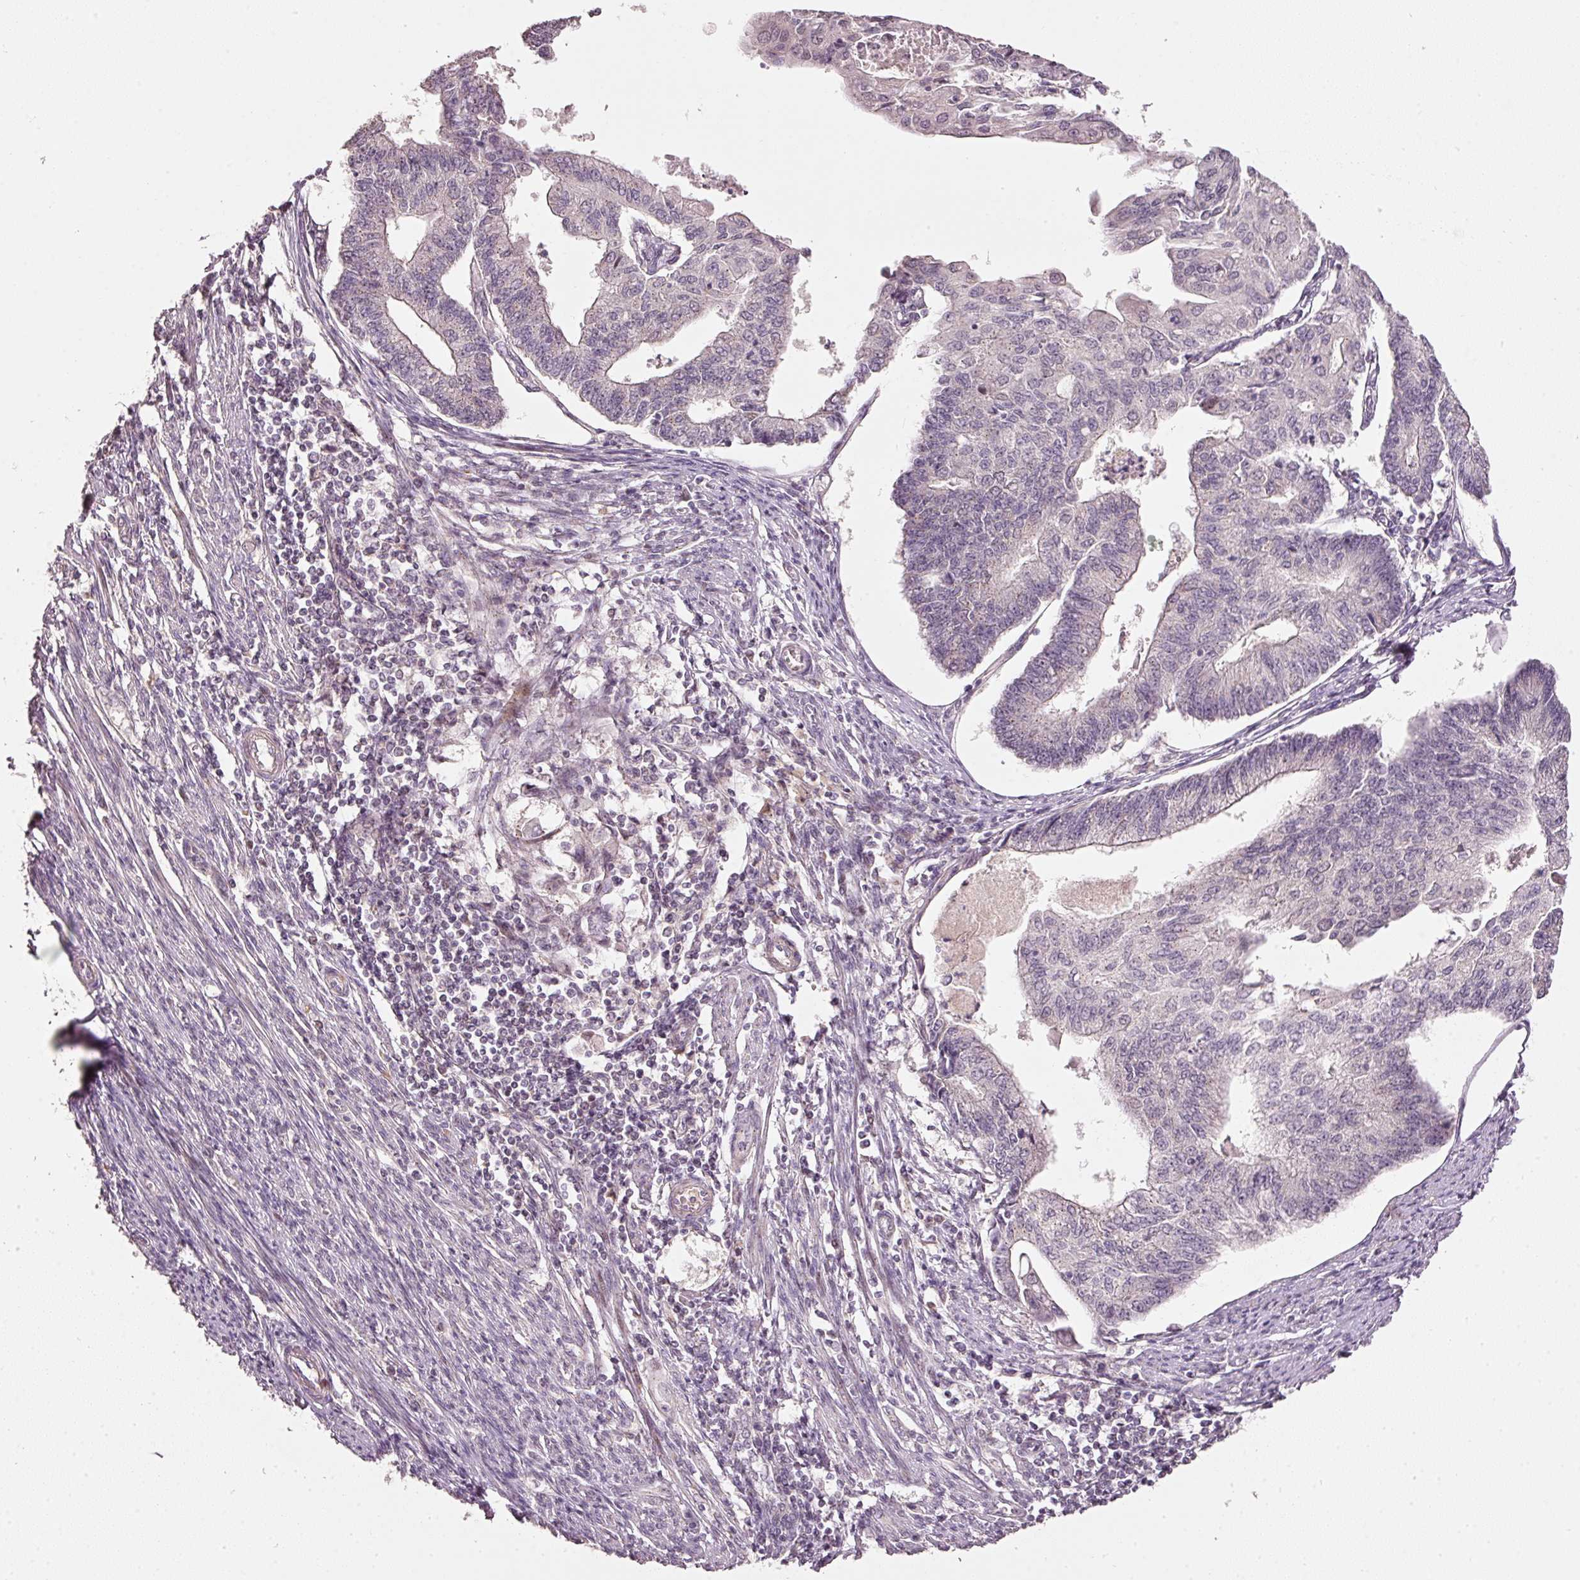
{"staining": {"intensity": "negative", "quantity": "none", "location": "none"}, "tissue": "endometrial cancer", "cell_type": "Tumor cells", "image_type": "cancer", "snomed": [{"axis": "morphology", "description": "Adenocarcinoma, NOS"}, {"axis": "topography", "description": "Endometrium"}], "caption": "IHC micrograph of neoplastic tissue: endometrial cancer stained with DAB (3,3'-diaminobenzidine) demonstrates no significant protein staining in tumor cells. (Stains: DAB (3,3'-diaminobenzidine) immunohistochemistry with hematoxylin counter stain, Microscopy: brightfield microscopy at high magnification).", "gene": "TOB2", "patient": {"sex": "female", "age": 56}}